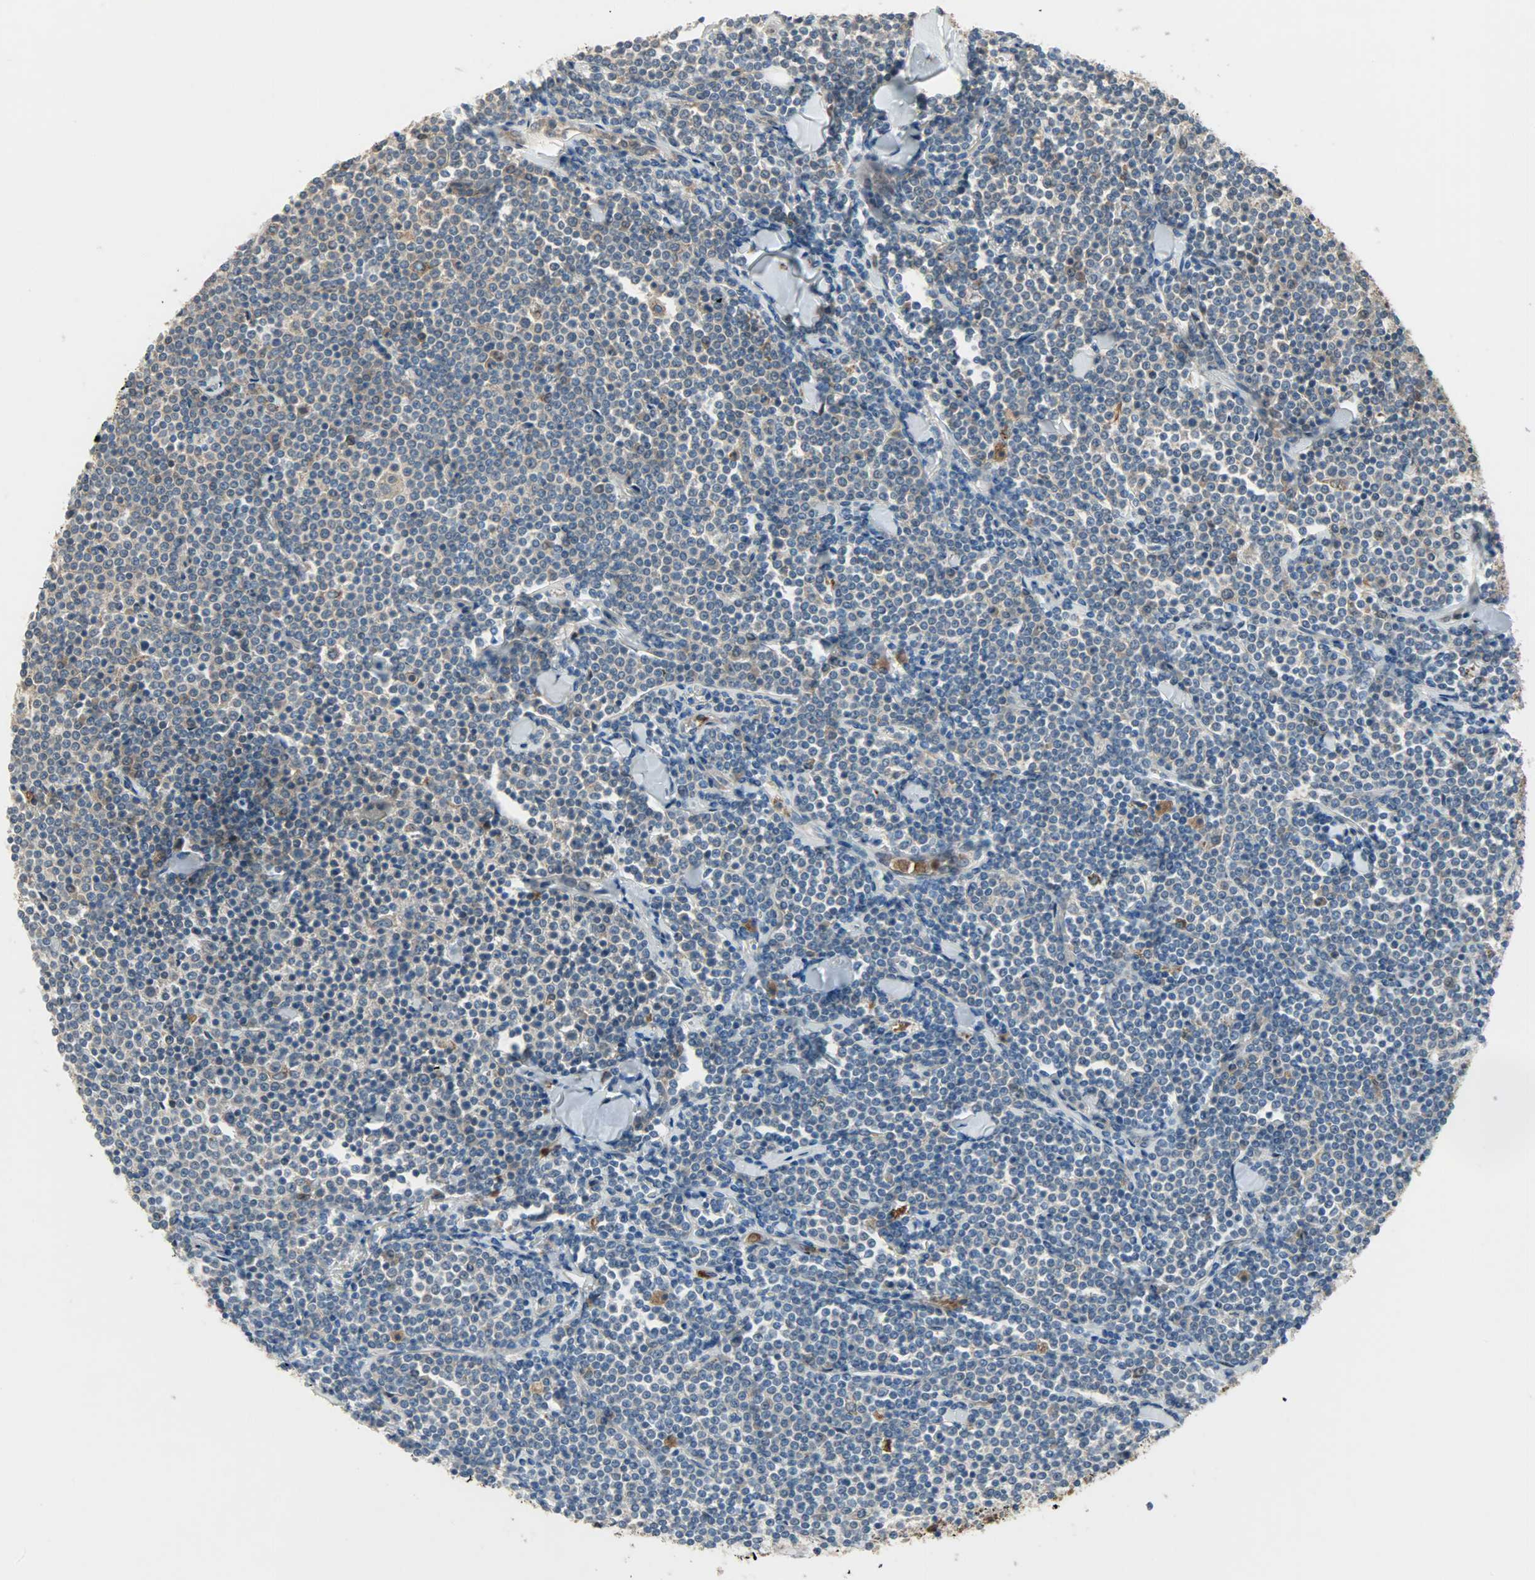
{"staining": {"intensity": "moderate", "quantity": "<25%", "location": "cytoplasmic/membranous"}, "tissue": "lymphoma", "cell_type": "Tumor cells", "image_type": "cancer", "snomed": [{"axis": "morphology", "description": "Malignant lymphoma, non-Hodgkin's type, Low grade"}, {"axis": "topography", "description": "Soft tissue"}], "caption": "The micrograph displays staining of low-grade malignant lymphoma, non-Hodgkin's type, revealing moderate cytoplasmic/membranous protein positivity (brown color) within tumor cells. (IHC, brightfield microscopy, high magnification).", "gene": "AMT", "patient": {"sex": "male", "age": 92}}